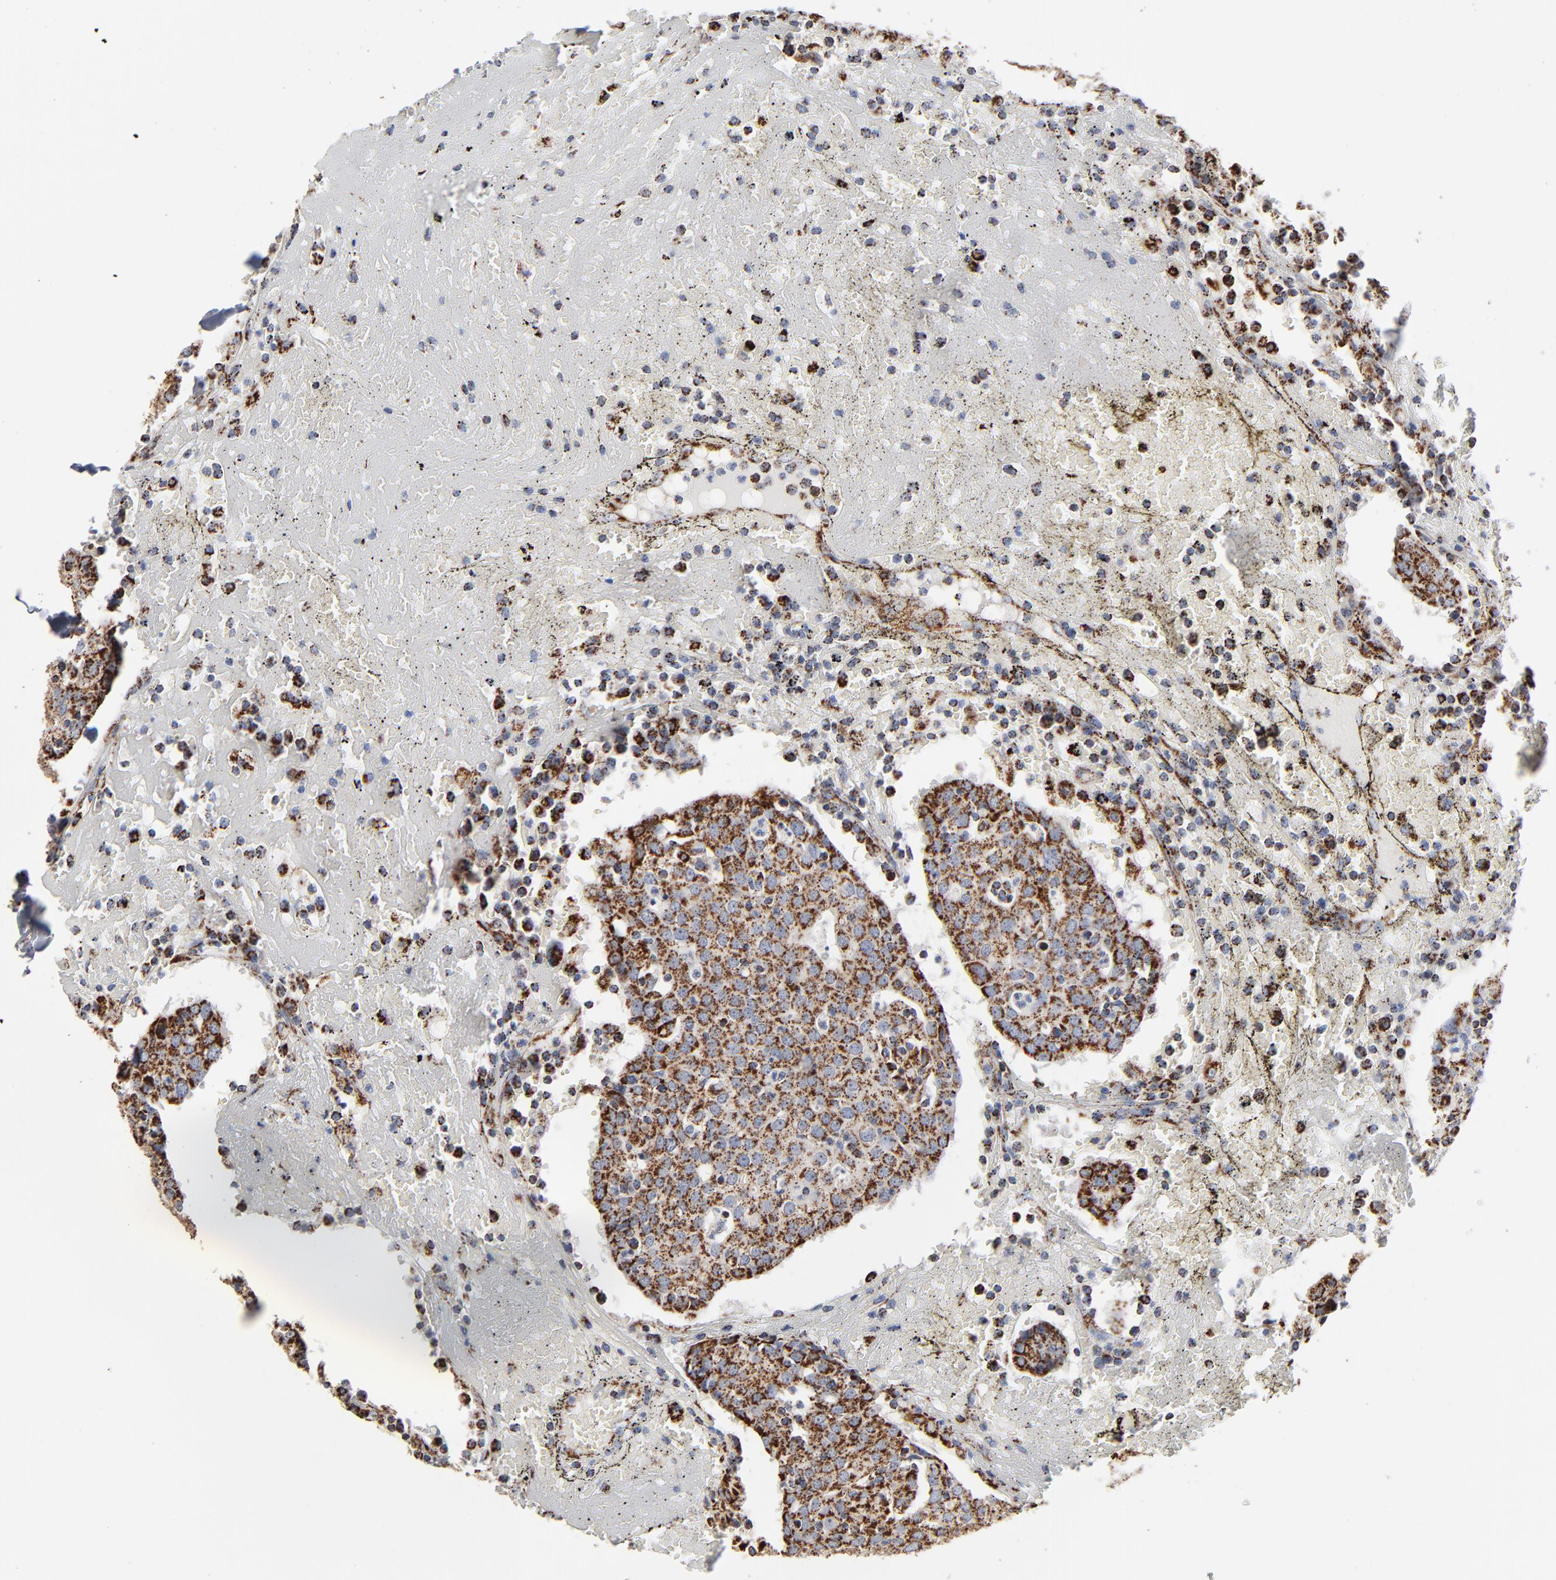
{"staining": {"intensity": "strong", "quantity": ">75%", "location": "cytoplasmic/membranous"}, "tissue": "head and neck cancer", "cell_type": "Tumor cells", "image_type": "cancer", "snomed": [{"axis": "morphology", "description": "Adenocarcinoma, NOS"}, {"axis": "topography", "description": "Salivary gland"}, {"axis": "topography", "description": "Head-Neck"}], "caption": "Protein staining reveals strong cytoplasmic/membranous expression in approximately >75% of tumor cells in adenocarcinoma (head and neck).", "gene": "UQCRC1", "patient": {"sex": "female", "age": 65}}